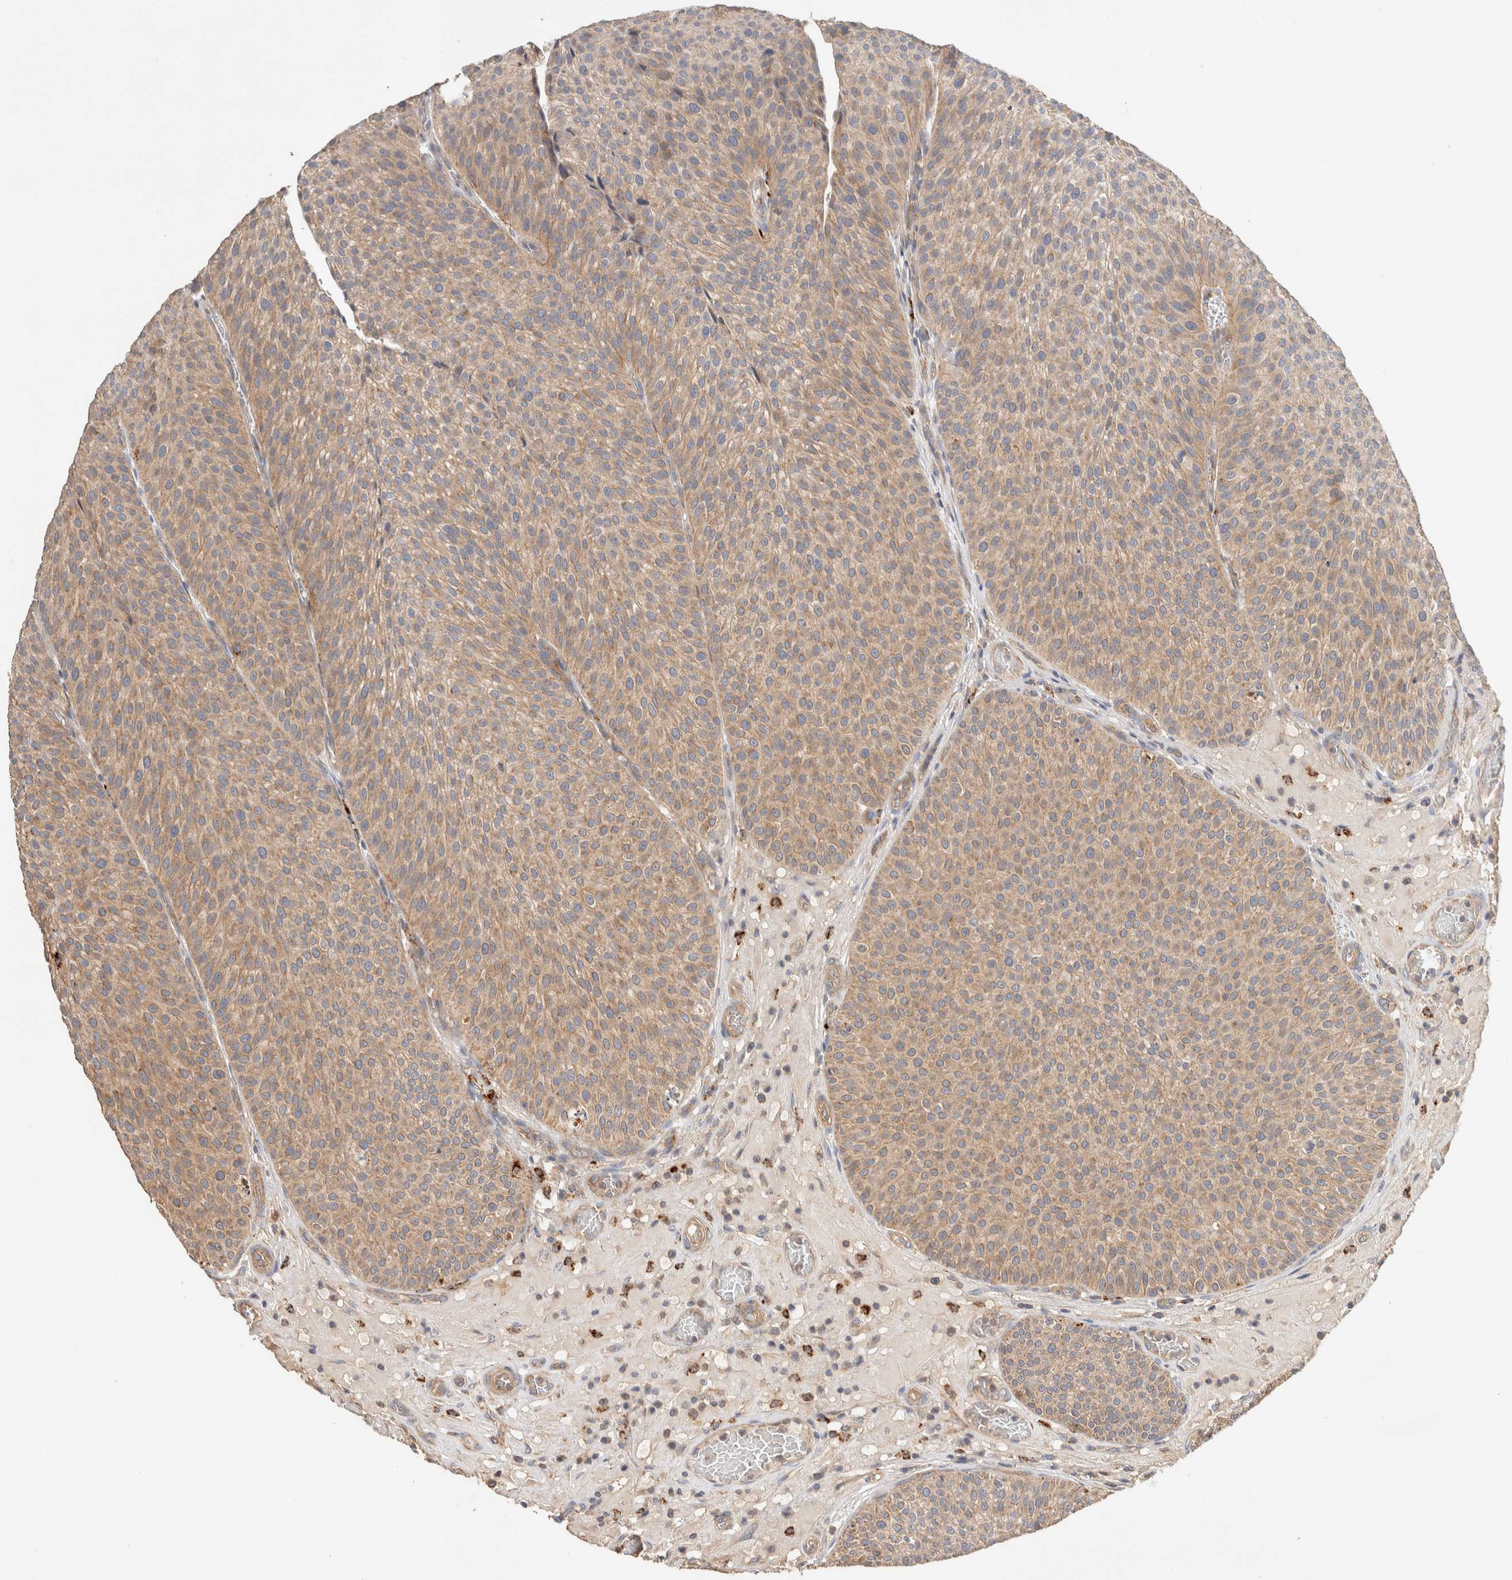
{"staining": {"intensity": "weak", "quantity": ">75%", "location": "cytoplasmic/membranous"}, "tissue": "urothelial cancer", "cell_type": "Tumor cells", "image_type": "cancer", "snomed": [{"axis": "morphology", "description": "Normal tissue, NOS"}, {"axis": "morphology", "description": "Urothelial carcinoma, Low grade"}, {"axis": "topography", "description": "Smooth muscle"}, {"axis": "topography", "description": "Urinary bladder"}], "caption": "Protein expression analysis of human urothelial cancer reveals weak cytoplasmic/membranous positivity in approximately >75% of tumor cells.", "gene": "B3GNTL1", "patient": {"sex": "male", "age": 60}}